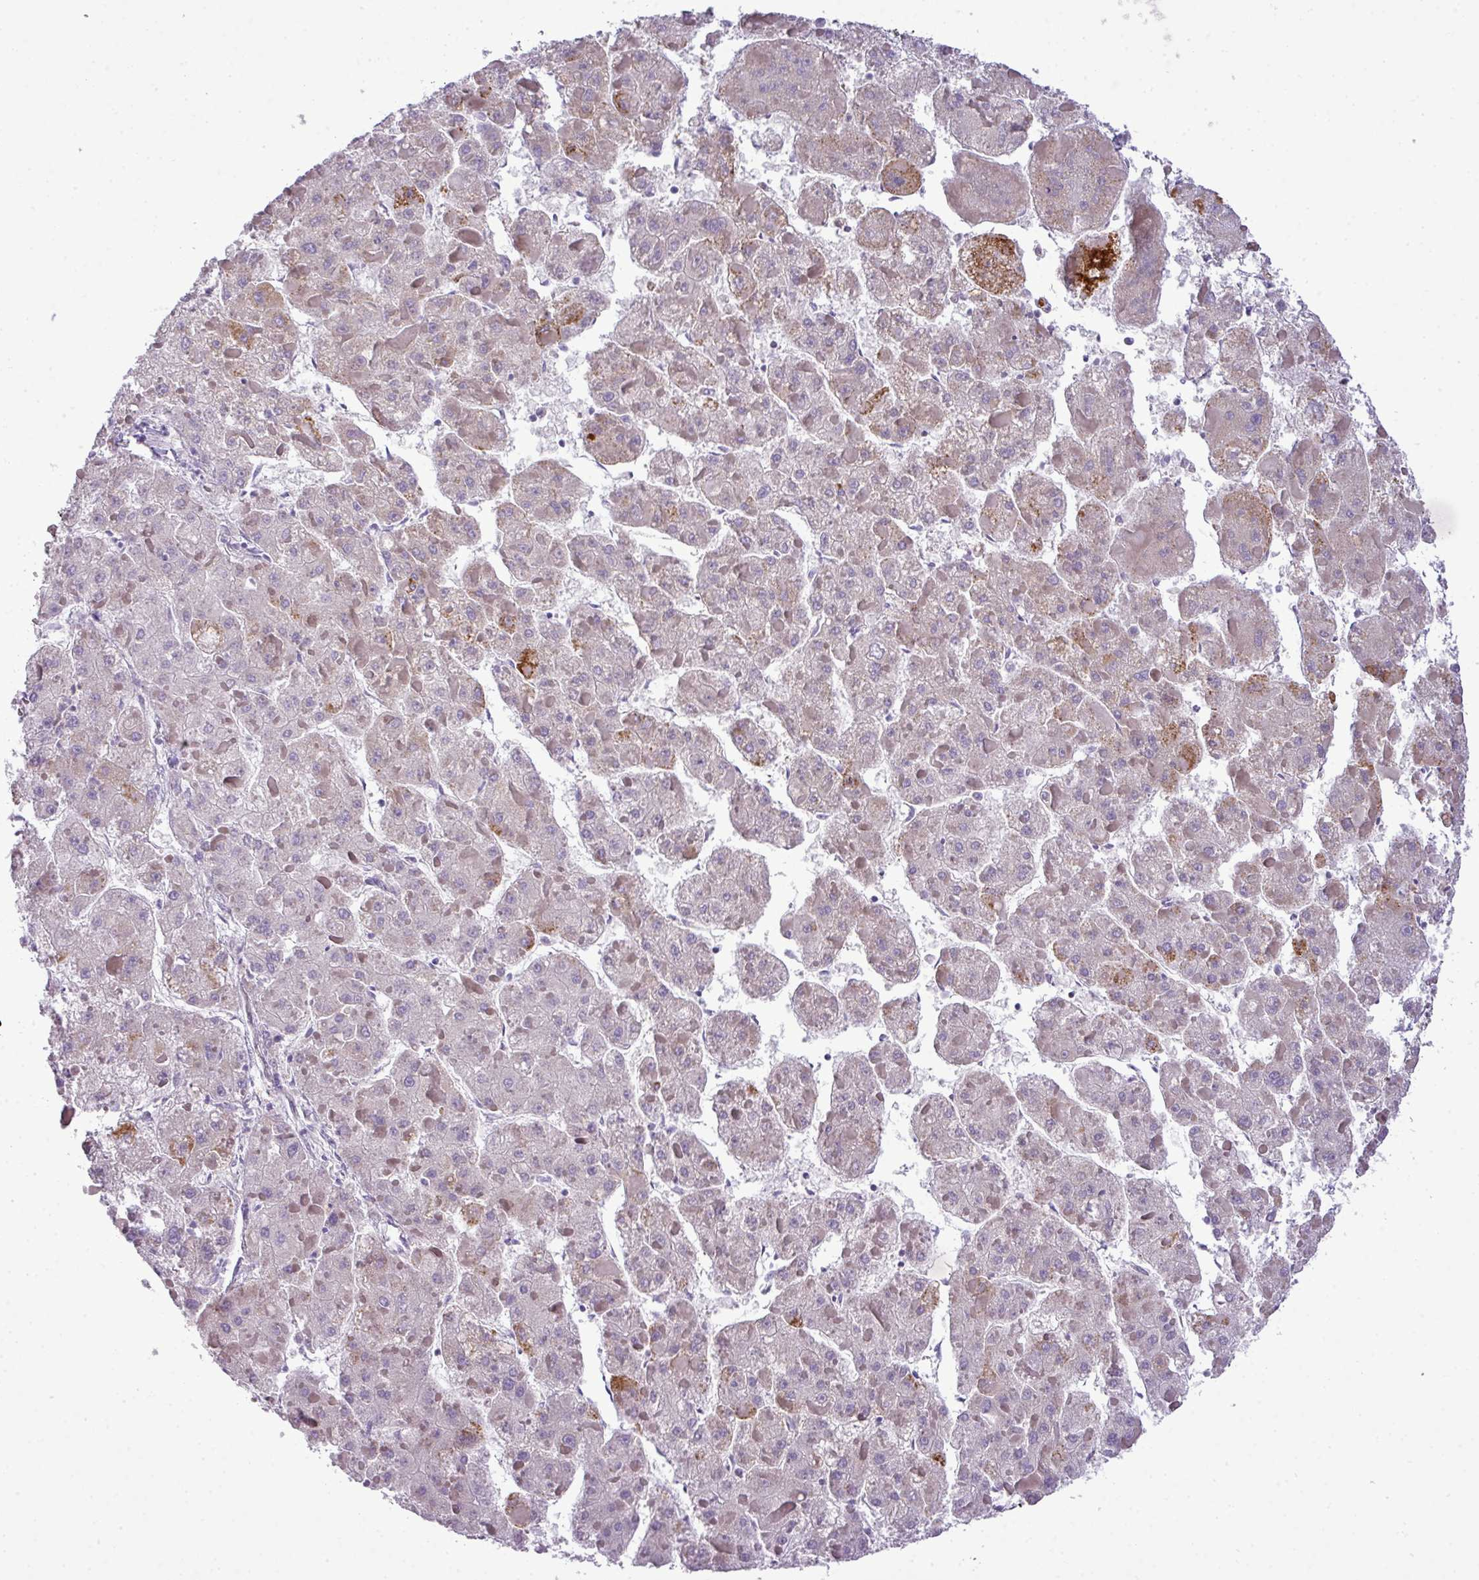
{"staining": {"intensity": "moderate", "quantity": "<25%", "location": "cytoplasmic/membranous"}, "tissue": "liver cancer", "cell_type": "Tumor cells", "image_type": "cancer", "snomed": [{"axis": "morphology", "description": "Carcinoma, Hepatocellular, NOS"}, {"axis": "topography", "description": "Liver"}], "caption": "Hepatocellular carcinoma (liver) stained with immunohistochemistry (IHC) exhibits moderate cytoplasmic/membranous expression in approximately <25% of tumor cells. (brown staining indicates protein expression, while blue staining denotes nuclei).", "gene": "ZNF81", "patient": {"sex": "female", "age": 73}}